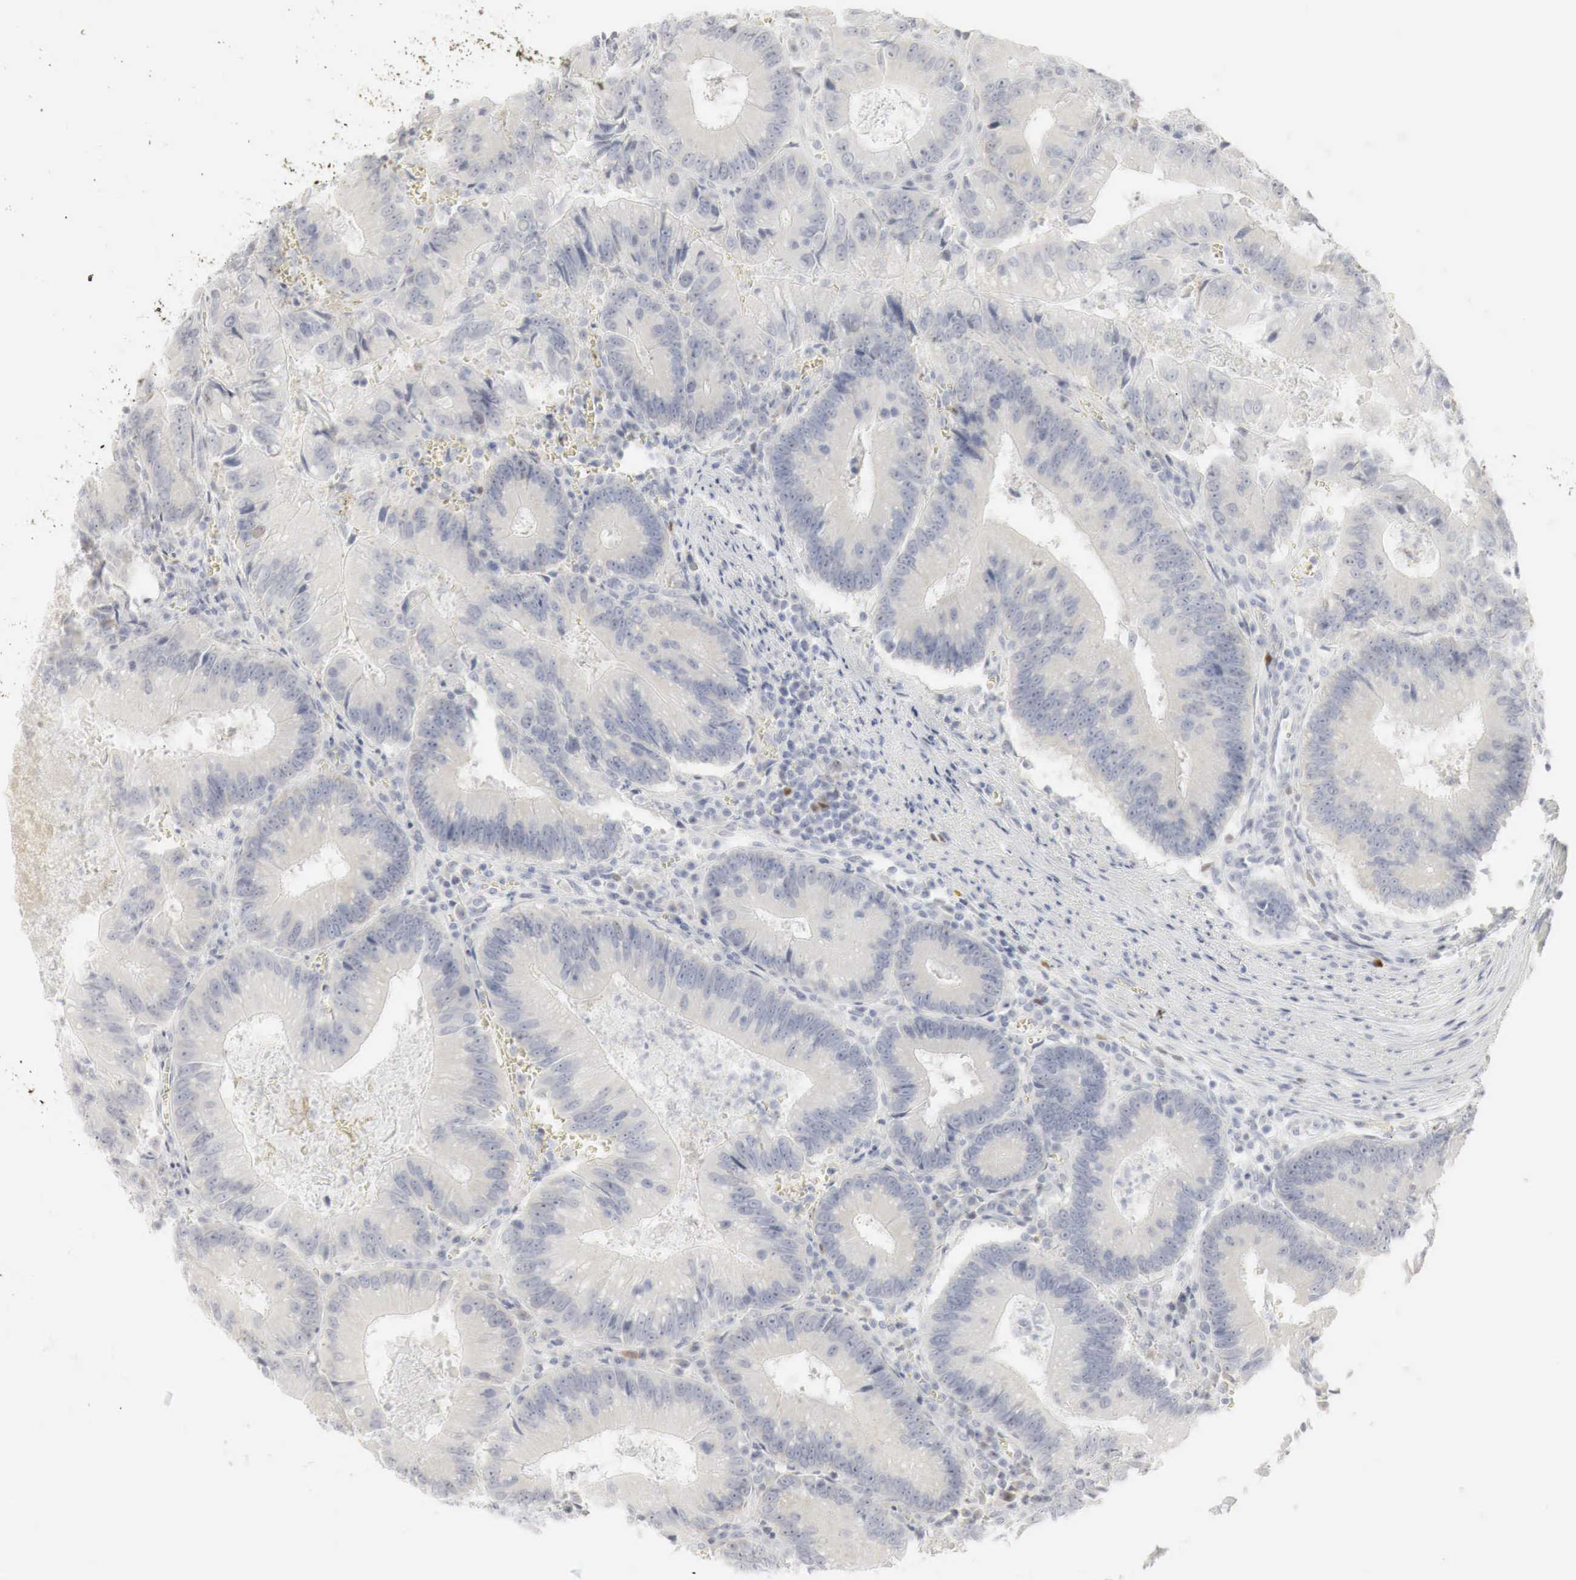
{"staining": {"intensity": "negative", "quantity": "none", "location": "none"}, "tissue": "colorectal cancer", "cell_type": "Tumor cells", "image_type": "cancer", "snomed": [{"axis": "morphology", "description": "Adenocarcinoma, NOS"}, {"axis": "topography", "description": "Rectum"}], "caption": "Tumor cells are negative for protein expression in human adenocarcinoma (colorectal).", "gene": "TP63", "patient": {"sex": "female", "age": 81}}